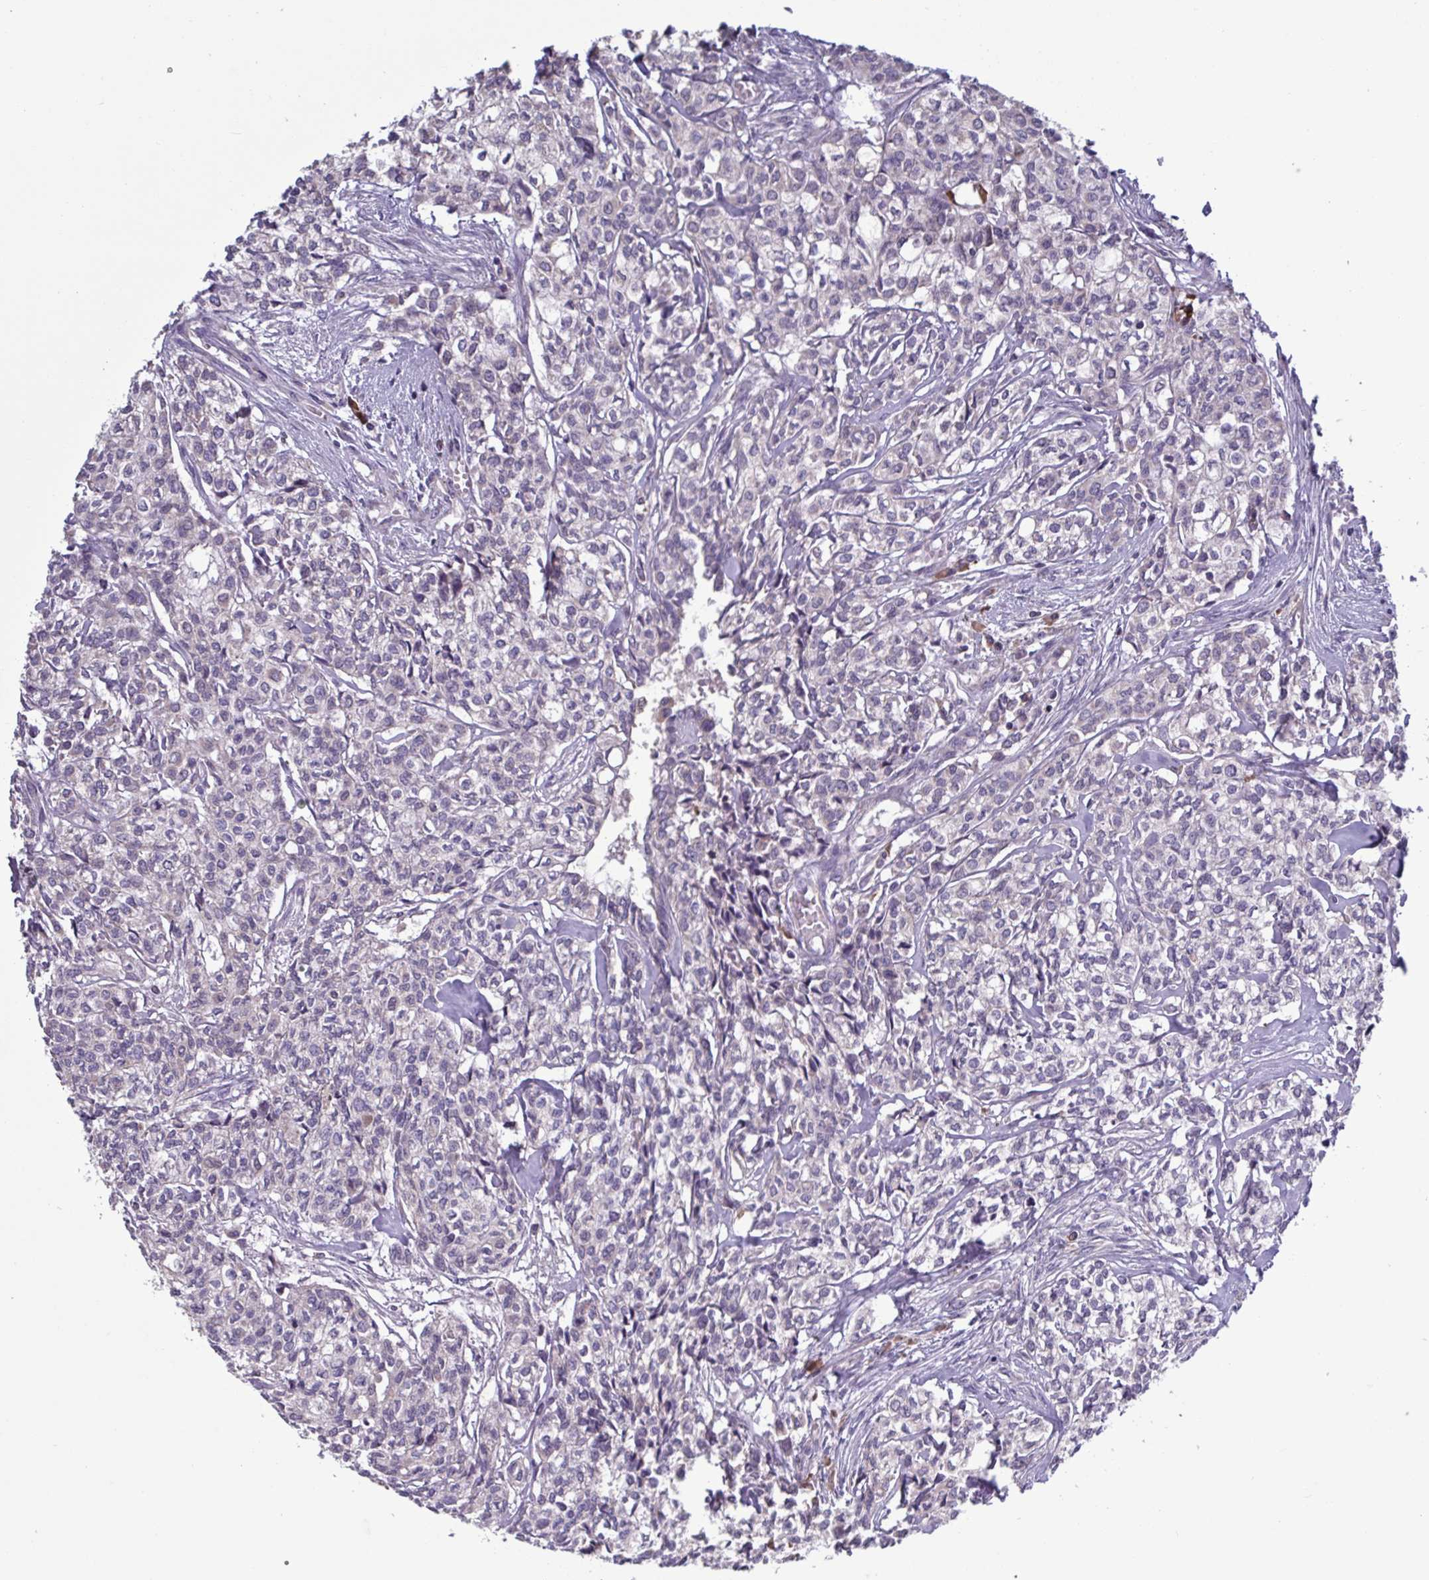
{"staining": {"intensity": "negative", "quantity": "none", "location": "none"}, "tissue": "head and neck cancer", "cell_type": "Tumor cells", "image_type": "cancer", "snomed": [{"axis": "morphology", "description": "Adenocarcinoma, NOS"}, {"axis": "topography", "description": "Head-Neck"}], "caption": "Immunohistochemical staining of human head and neck cancer (adenocarcinoma) exhibits no significant expression in tumor cells.", "gene": "CD1E", "patient": {"sex": "male", "age": 81}}